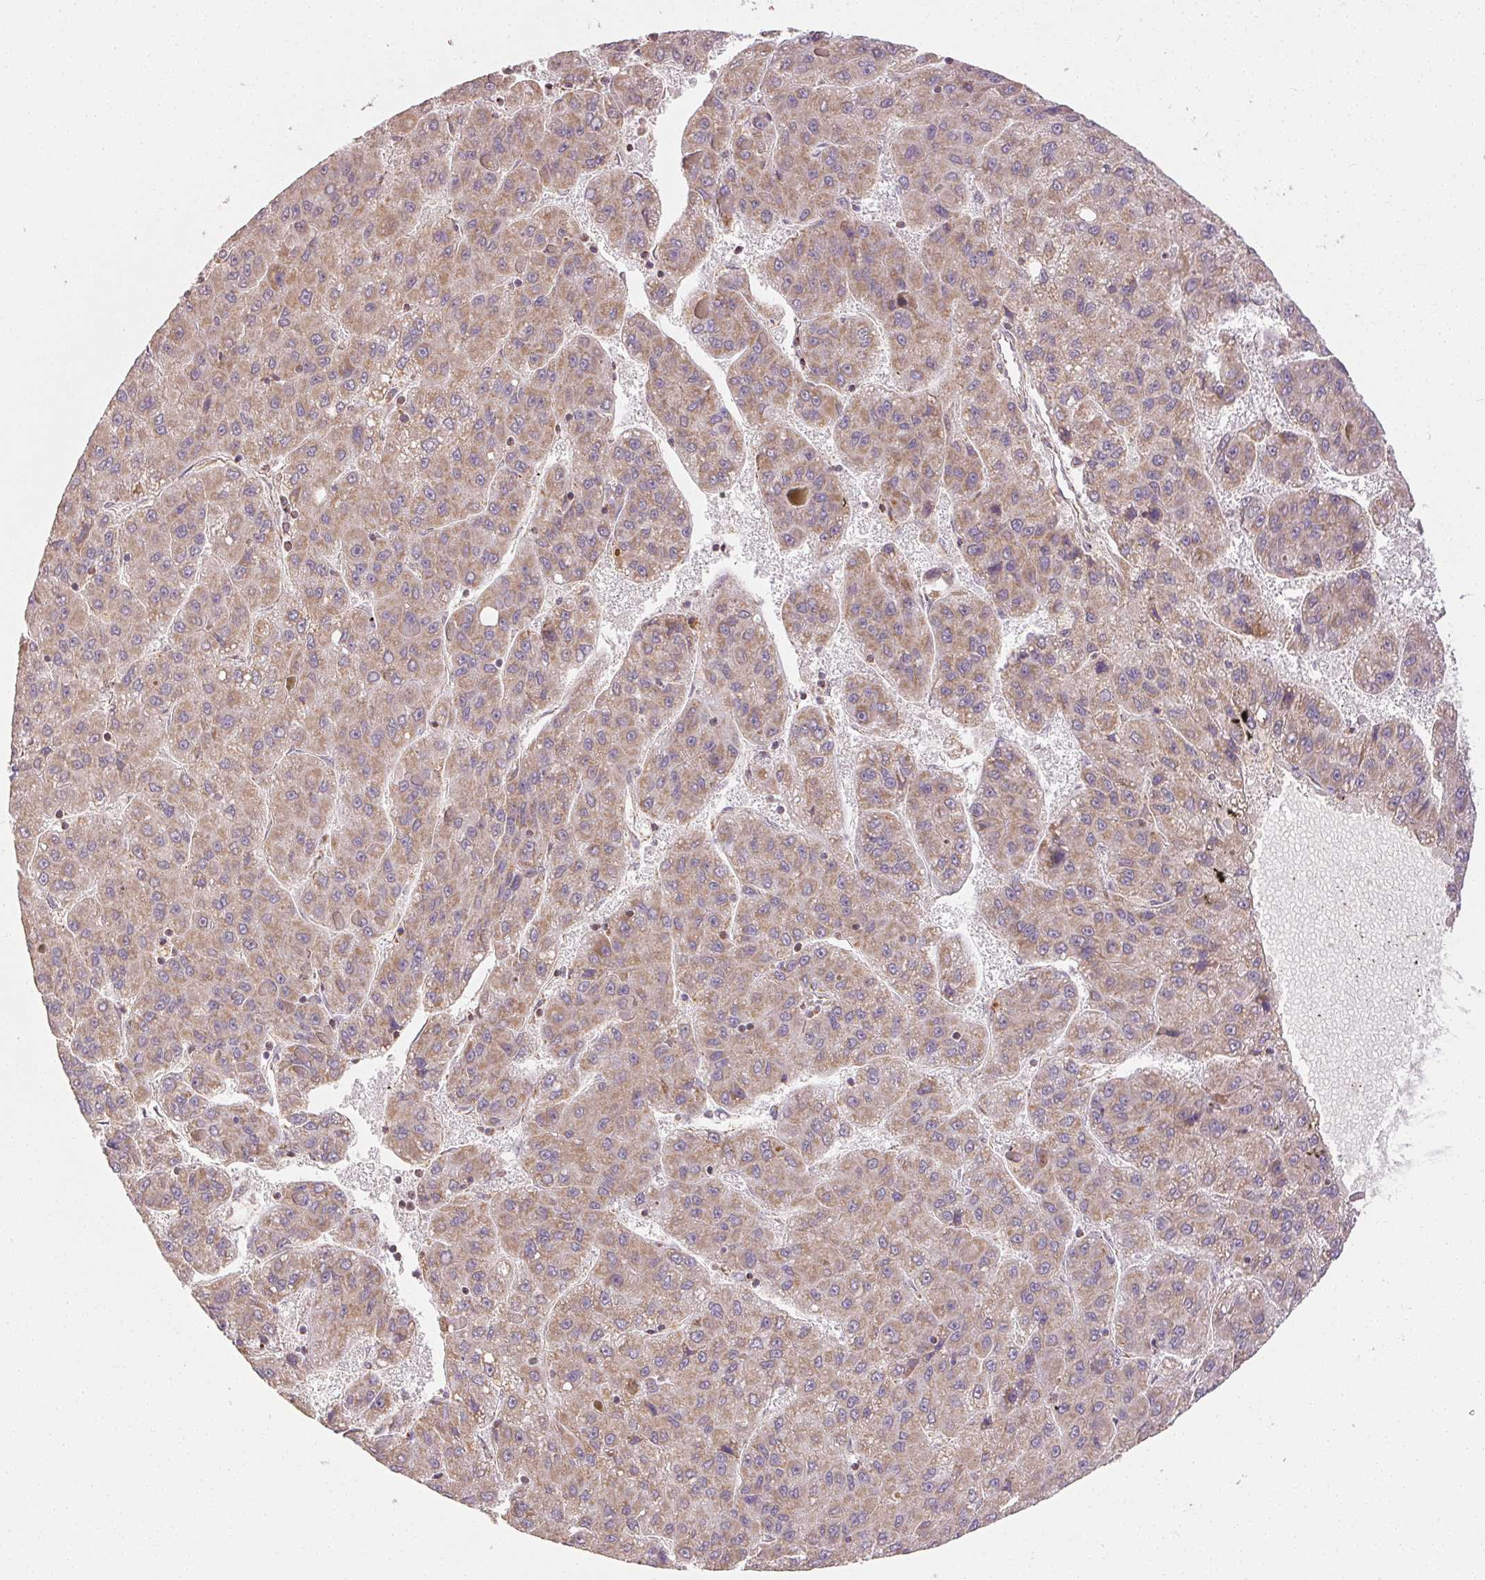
{"staining": {"intensity": "weak", "quantity": ">75%", "location": "cytoplasmic/membranous"}, "tissue": "liver cancer", "cell_type": "Tumor cells", "image_type": "cancer", "snomed": [{"axis": "morphology", "description": "Carcinoma, Hepatocellular, NOS"}, {"axis": "topography", "description": "Liver"}], "caption": "Weak cytoplasmic/membranous positivity for a protein is present in about >75% of tumor cells of liver hepatocellular carcinoma using immunohistochemistry.", "gene": "CLASP1", "patient": {"sex": "female", "age": 82}}